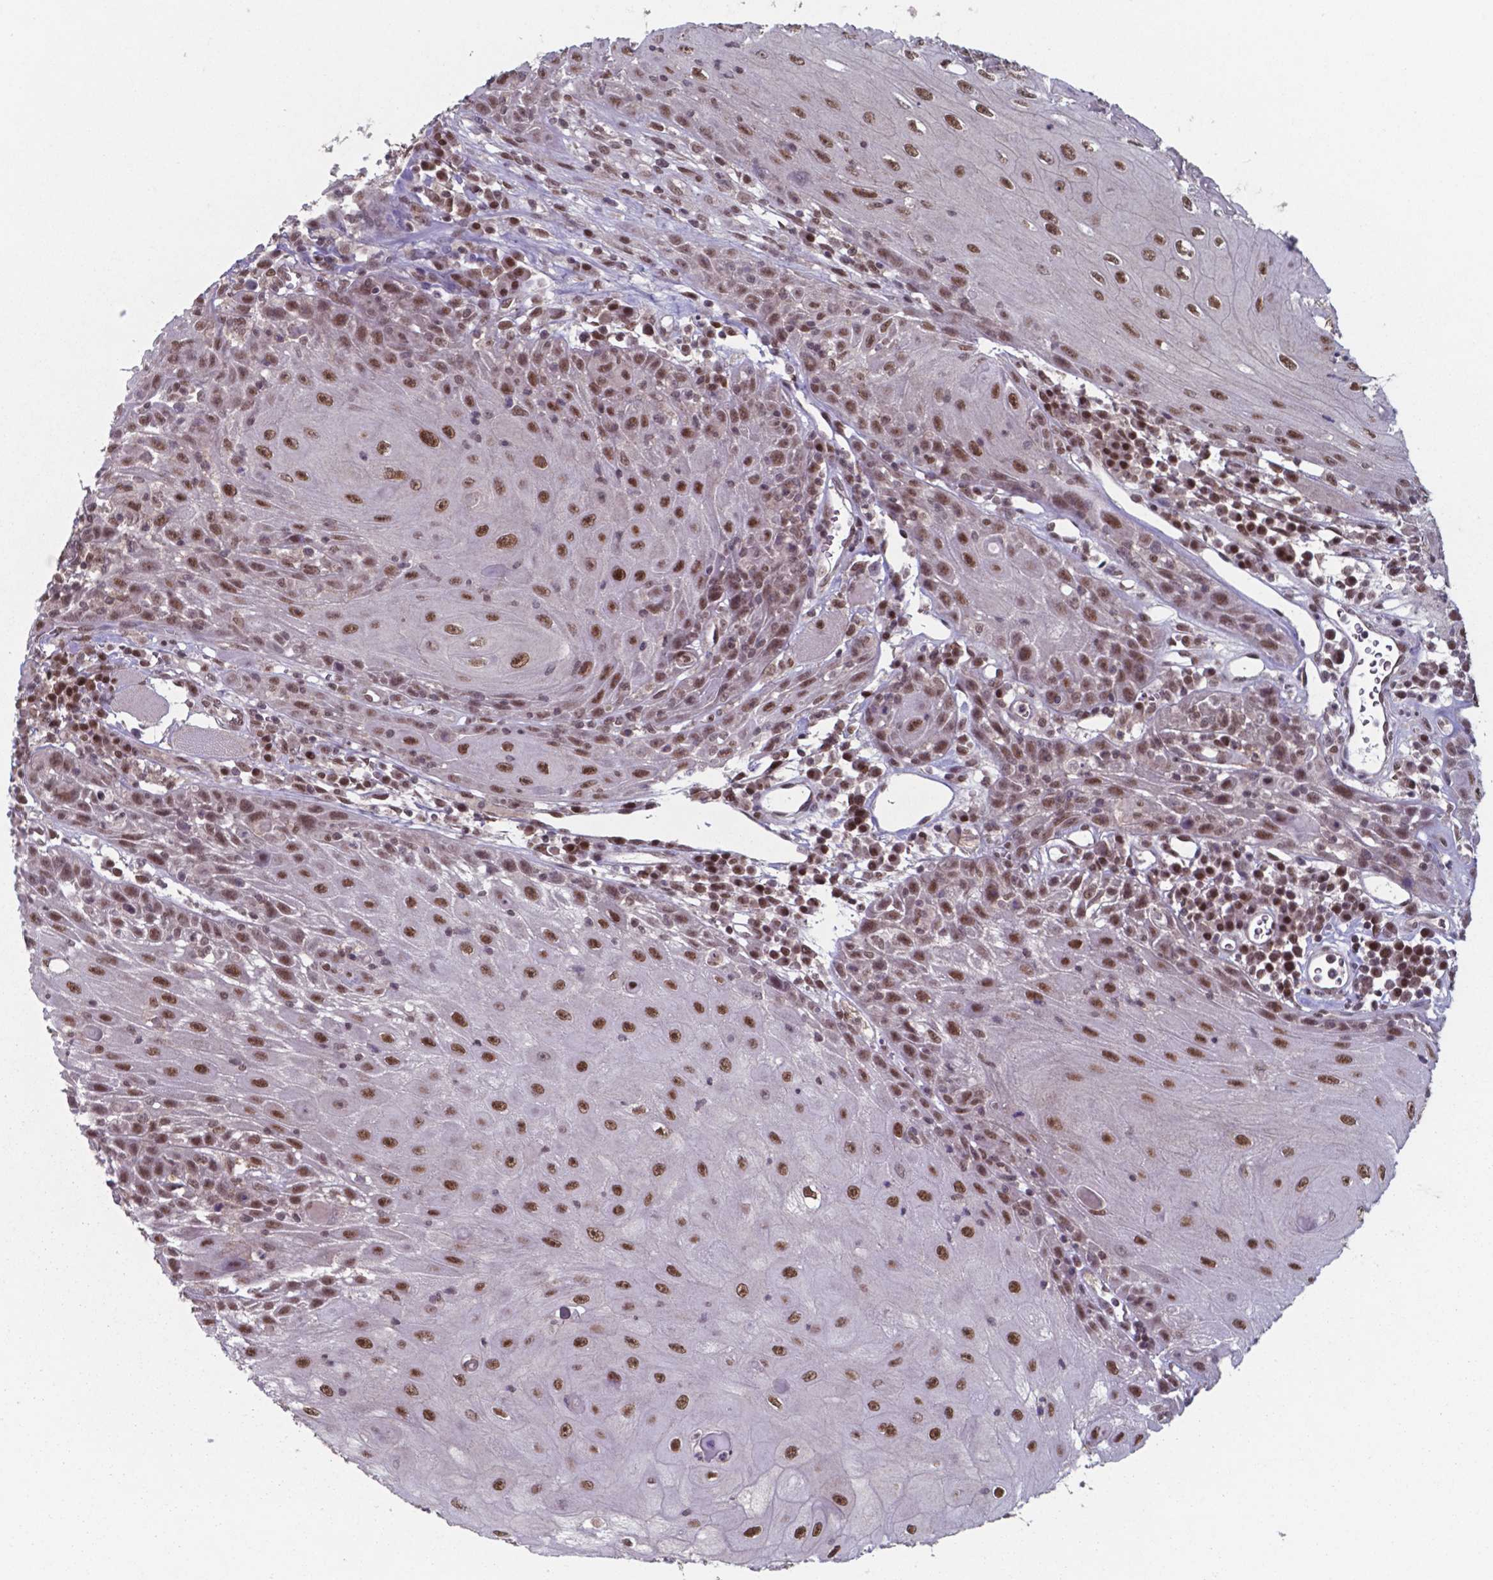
{"staining": {"intensity": "strong", "quantity": ">75%", "location": "nuclear"}, "tissue": "head and neck cancer", "cell_type": "Tumor cells", "image_type": "cancer", "snomed": [{"axis": "morphology", "description": "Normal tissue, NOS"}, {"axis": "morphology", "description": "Squamous cell carcinoma, NOS"}, {"axis": "topography", "description": "Oral tissue"}, {"axis": "topography", "description": "Head-Neck"}], "caption": "A photomicrograph of head and neck squamous cell carcinoma stained for a protein reveals strong nuclear brown staining in tumor cells.", "gene": "UBA1", "patient": {"sex": "male", "age": 52}}